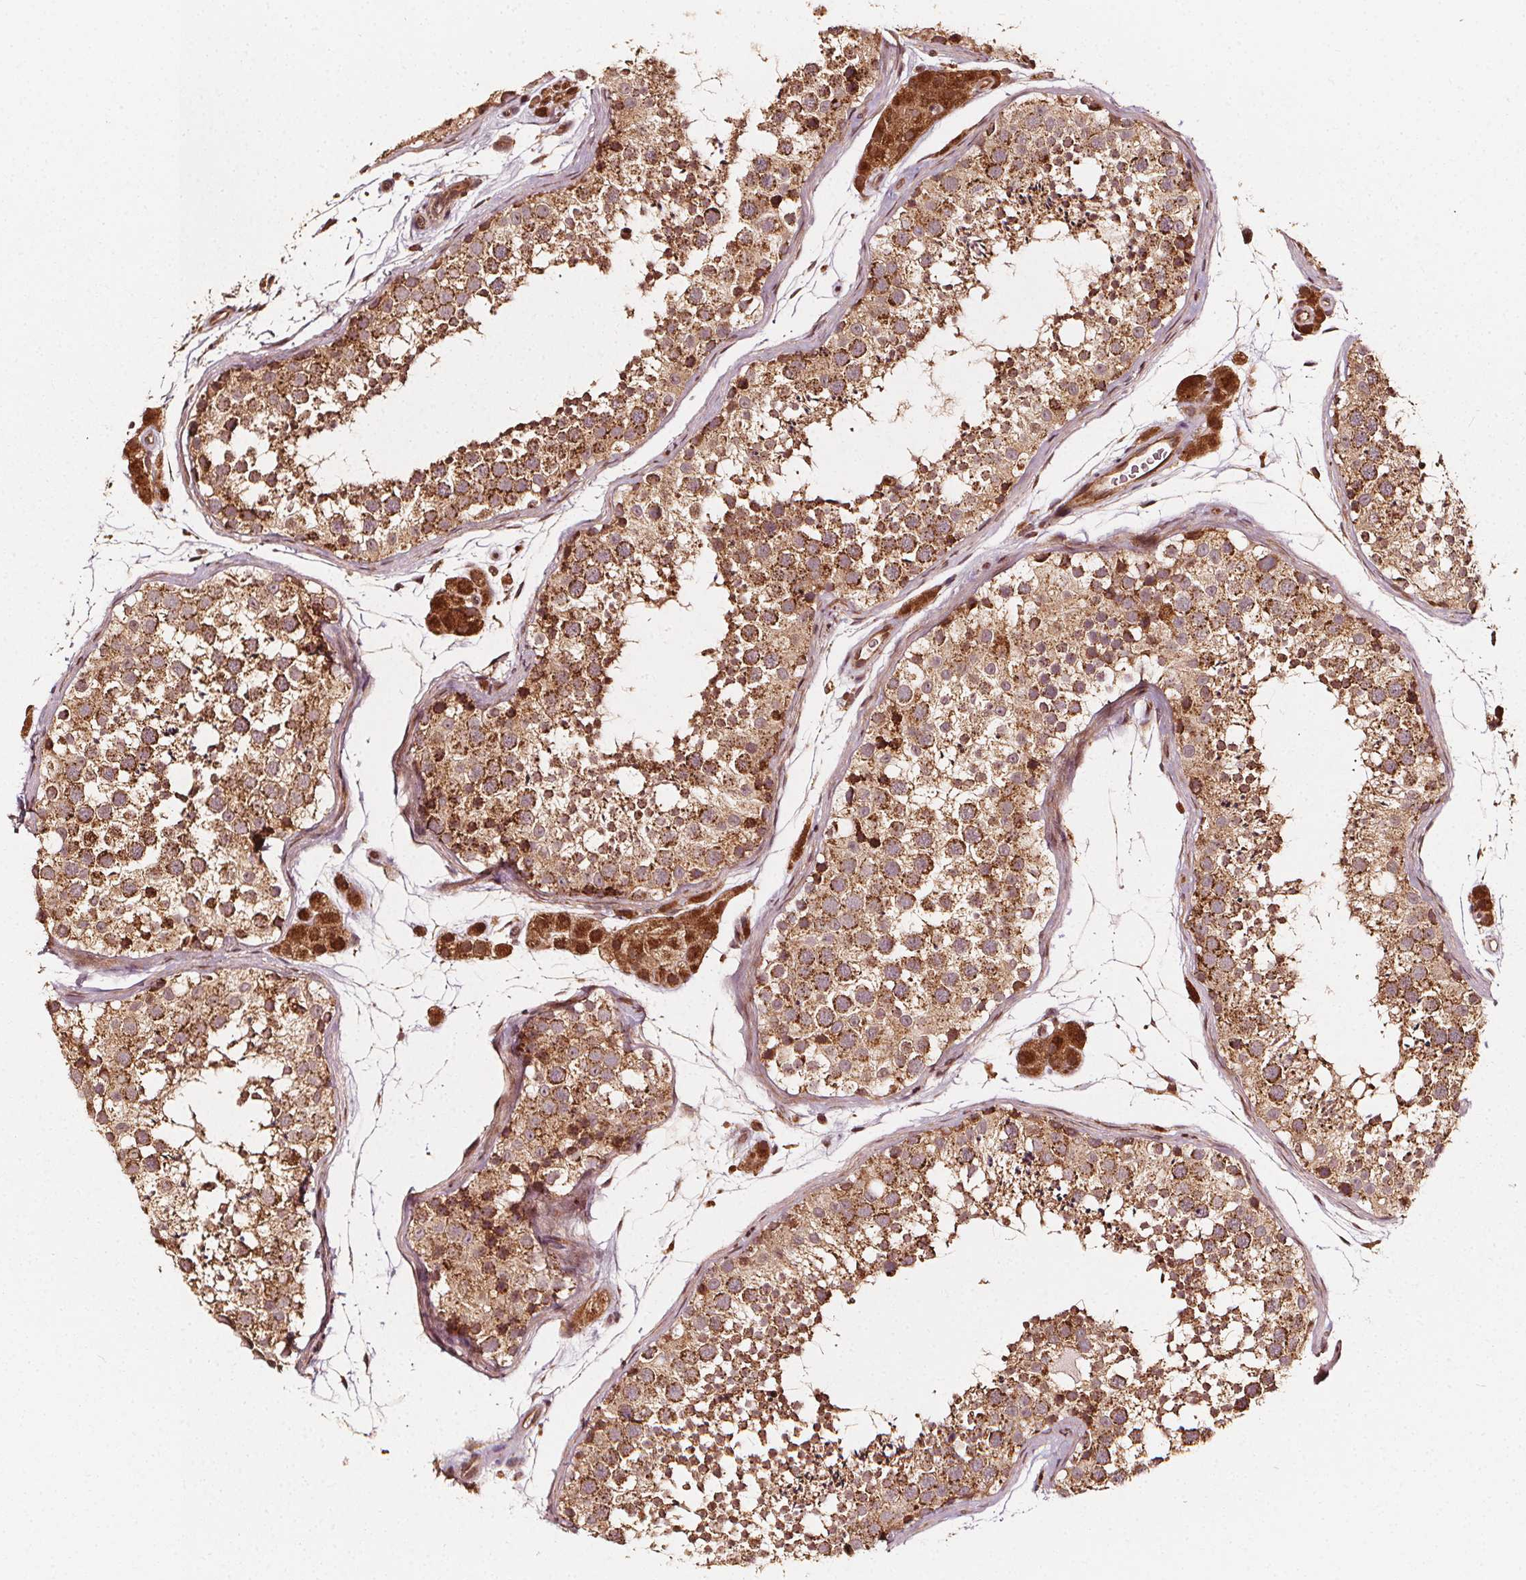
{"staining": {"intensity": "strong", "quantity": ">75%", "location": "cytoplasmic/membranous"}, "tissue": "testis", "cell_type": "Cells in seminiferous ducts", "image_type": "normal", "snomed": [{"axis": "morphology", "description": "Normal tissue, NOS"}, {"axis": "topography", "description": "Testis"}], "caption": "Protein expression analysis of benign human testis reveals strong cytoplasmic/membranous positivity in about >75% of cells in seminiferous ducts.", "gene": "NPC1", "patient": {"sex": "male", "age": 41}}